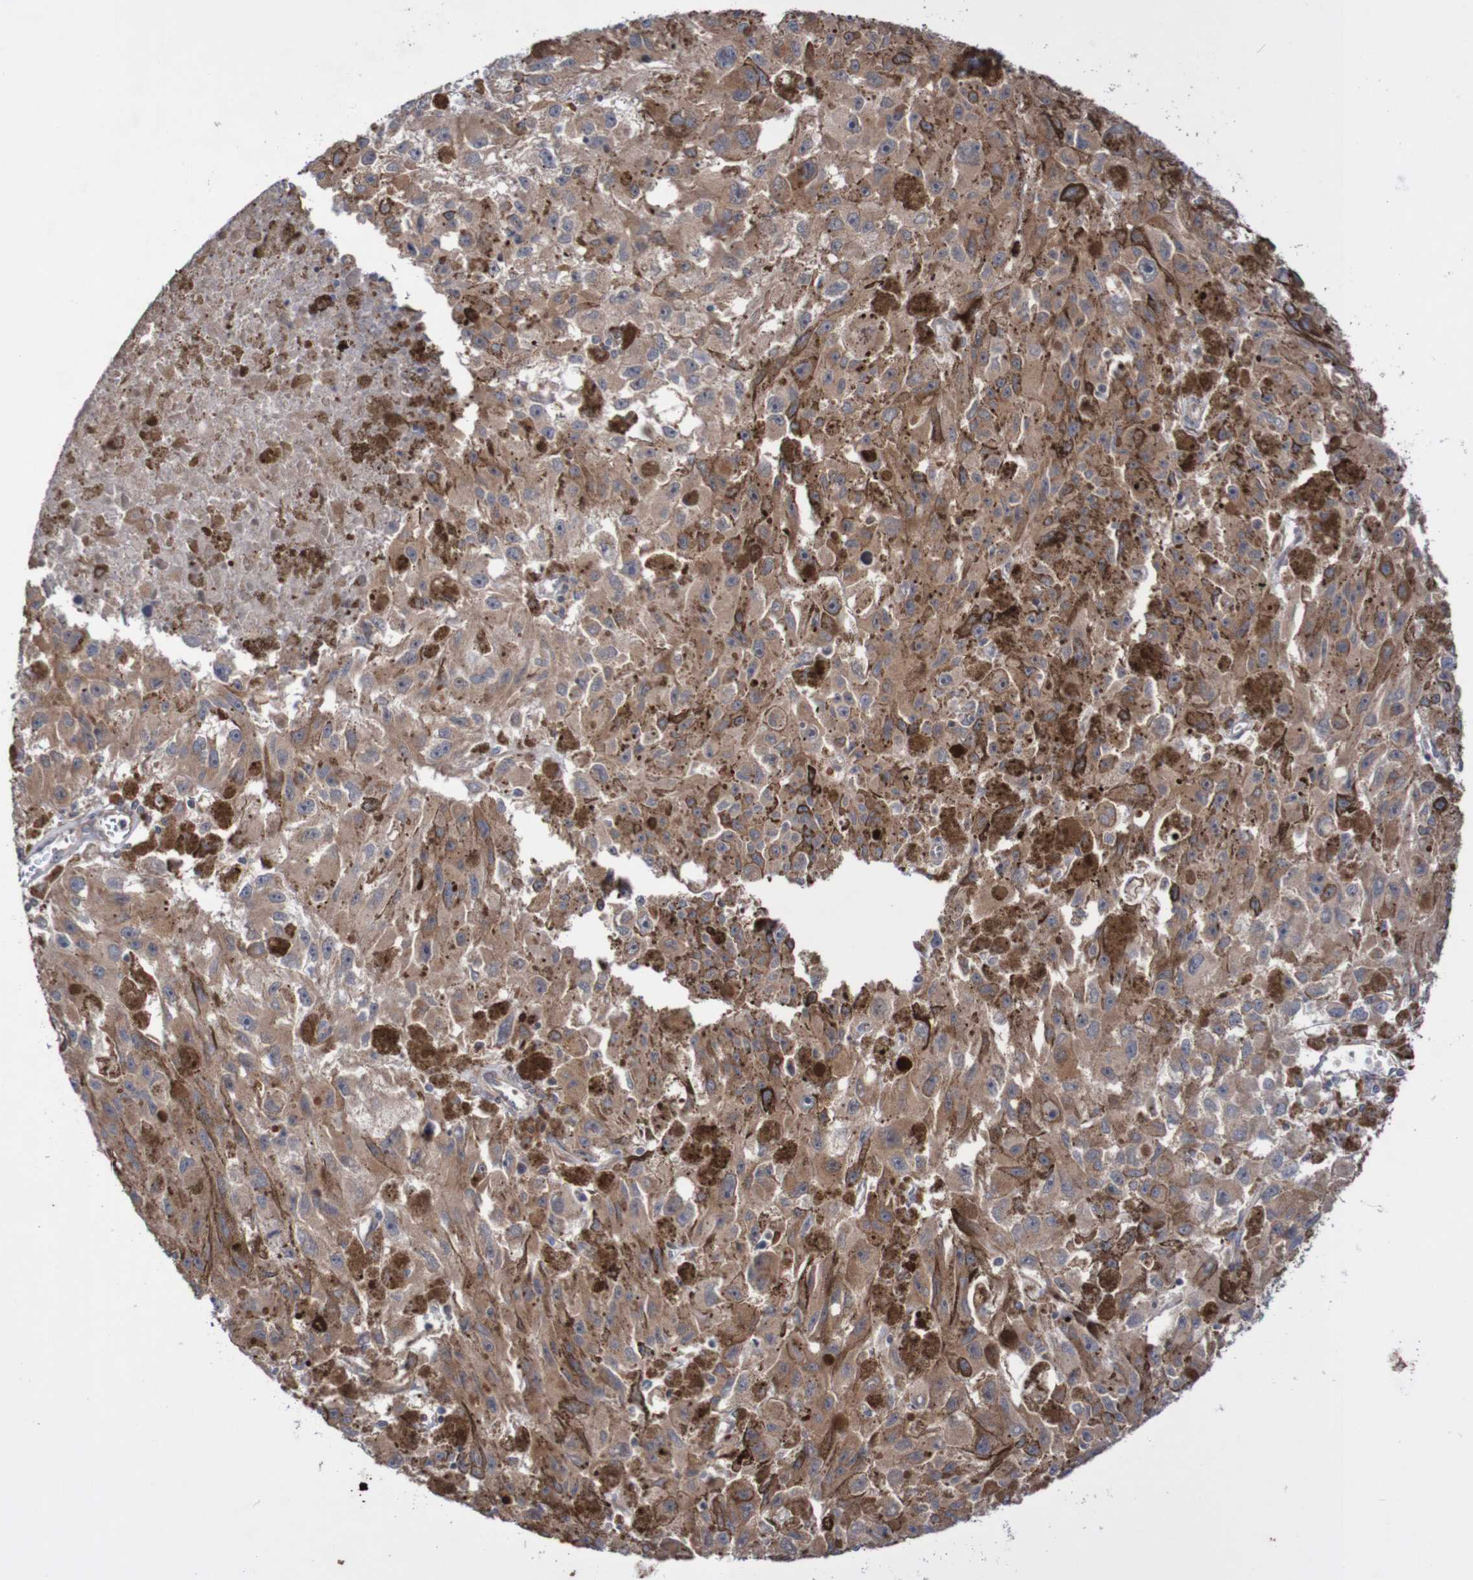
{"staining": {"intensity": "moderate", "quantity": ">75%", "location": "cytoplasmic/membranous"}, "tissue": "melanoma", "cell_type": "Tumor cells", "image_type": "cancer", "snomed": [{"axis": "morphology", "description": "Malignant melanoma, NOS"}, {"axis": "topography", "description": "Skin"}], "caption": "An immunohistochemistry (IHC) micrograph of neoplastic tissue is shown. Protein staining in brown shows moderate cytoplasmic/membranous positivity in malignant melanoma within tumor cells.", "gene": "PHPT1", "patient": {"sex": "female", "age": 104}}